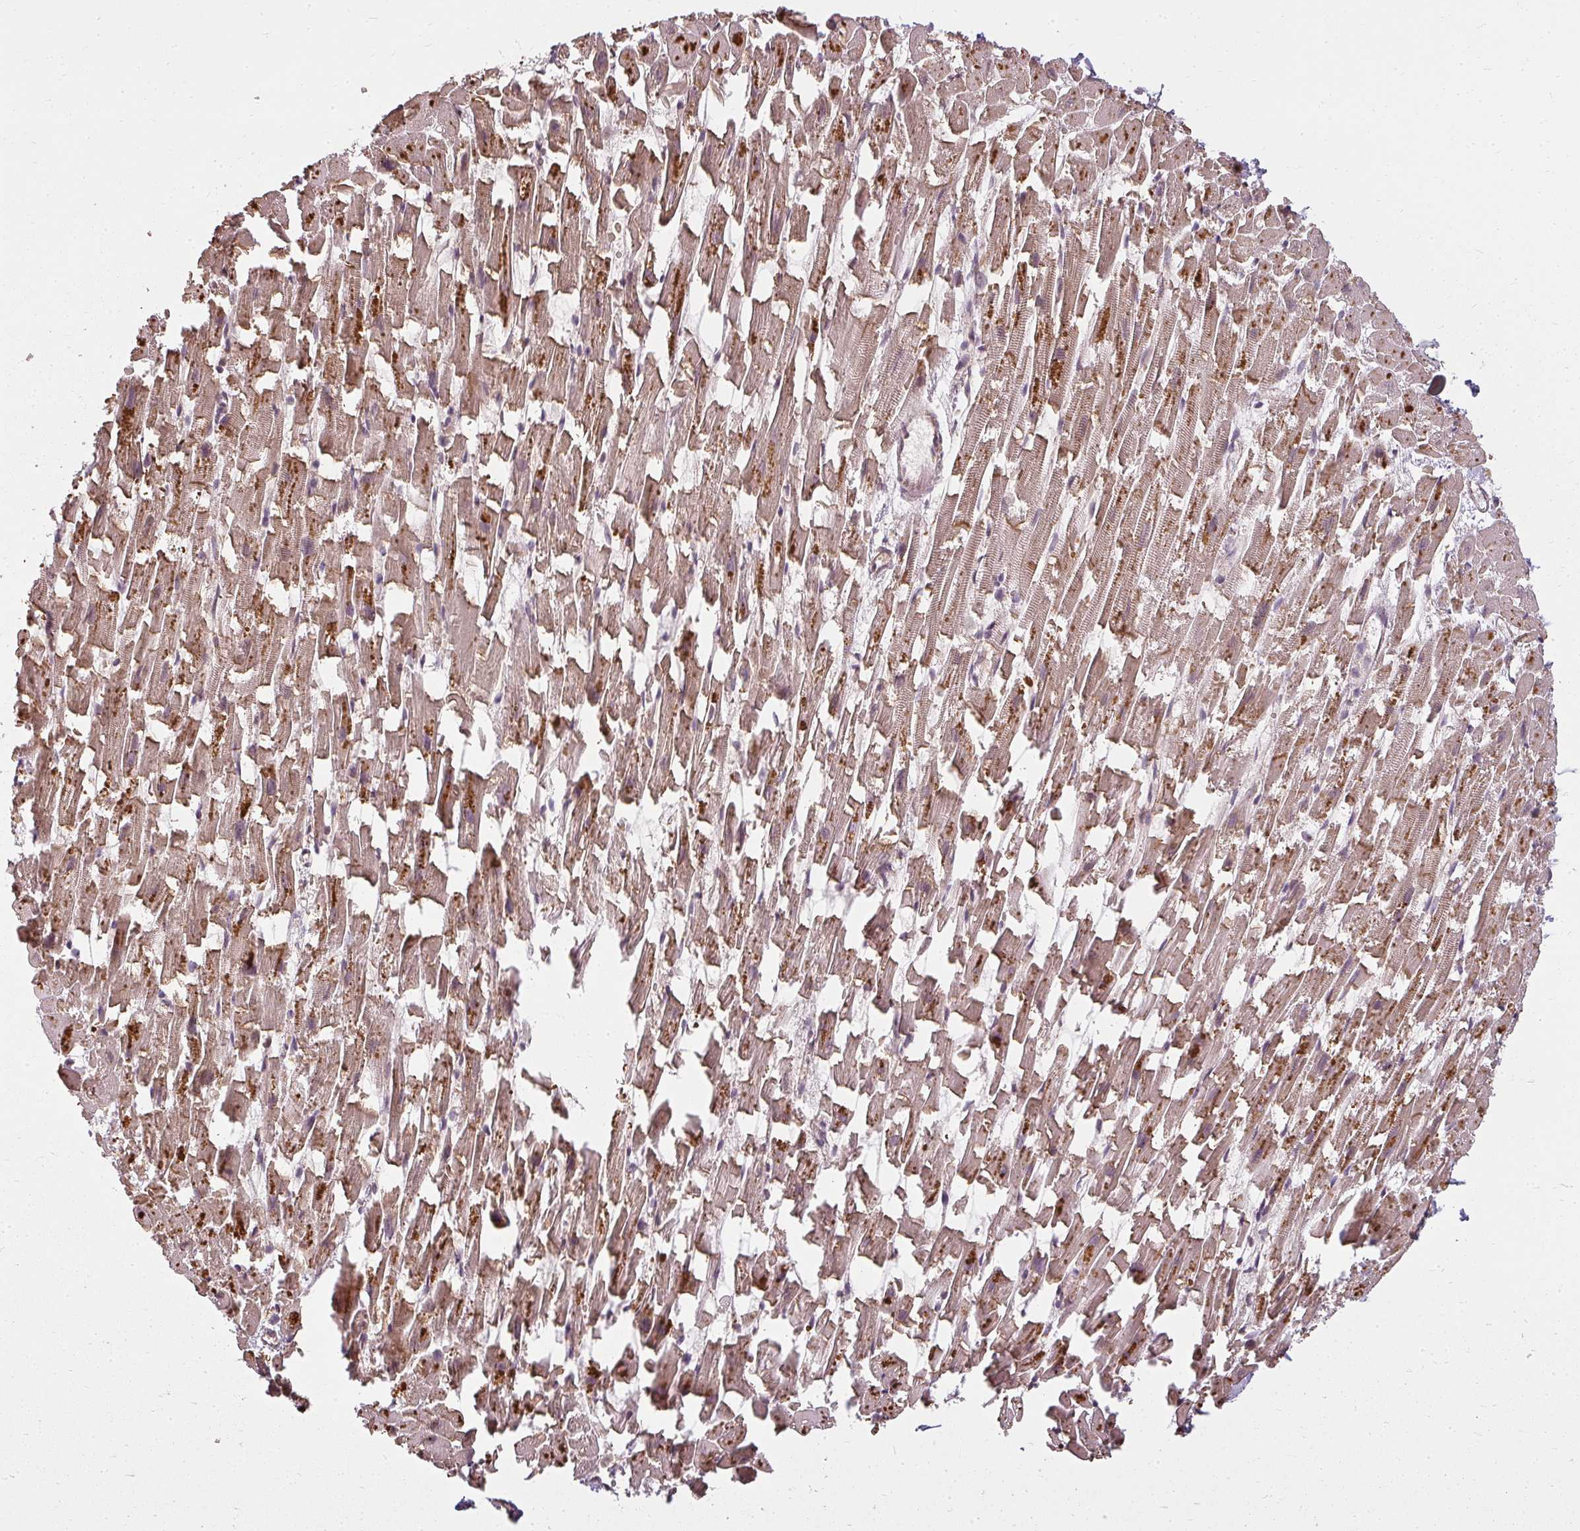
{"staining": {"intensity": "moderate", "quantity": ">75%", "location": "cytoplasmic/membranous"}, "tissue": "heart muscle", "cell_type": "Cardiomyocytes", "image_type": "normal", "snomed": [{"axis": "morphology", "description": "Normal tissue, NOS"}, {"axis": "topography", "description": "Heart"}], "caption": "IHC (DAB (3,3'-diaminobenzidine)) staining of unremarkable heart muscle displays moderate cytoplasmic/membranous protein positivity in approximately >75% of cardiomyocytes.", "gene": "RPL24", "patient": {"sex": "female", "age": 64}}